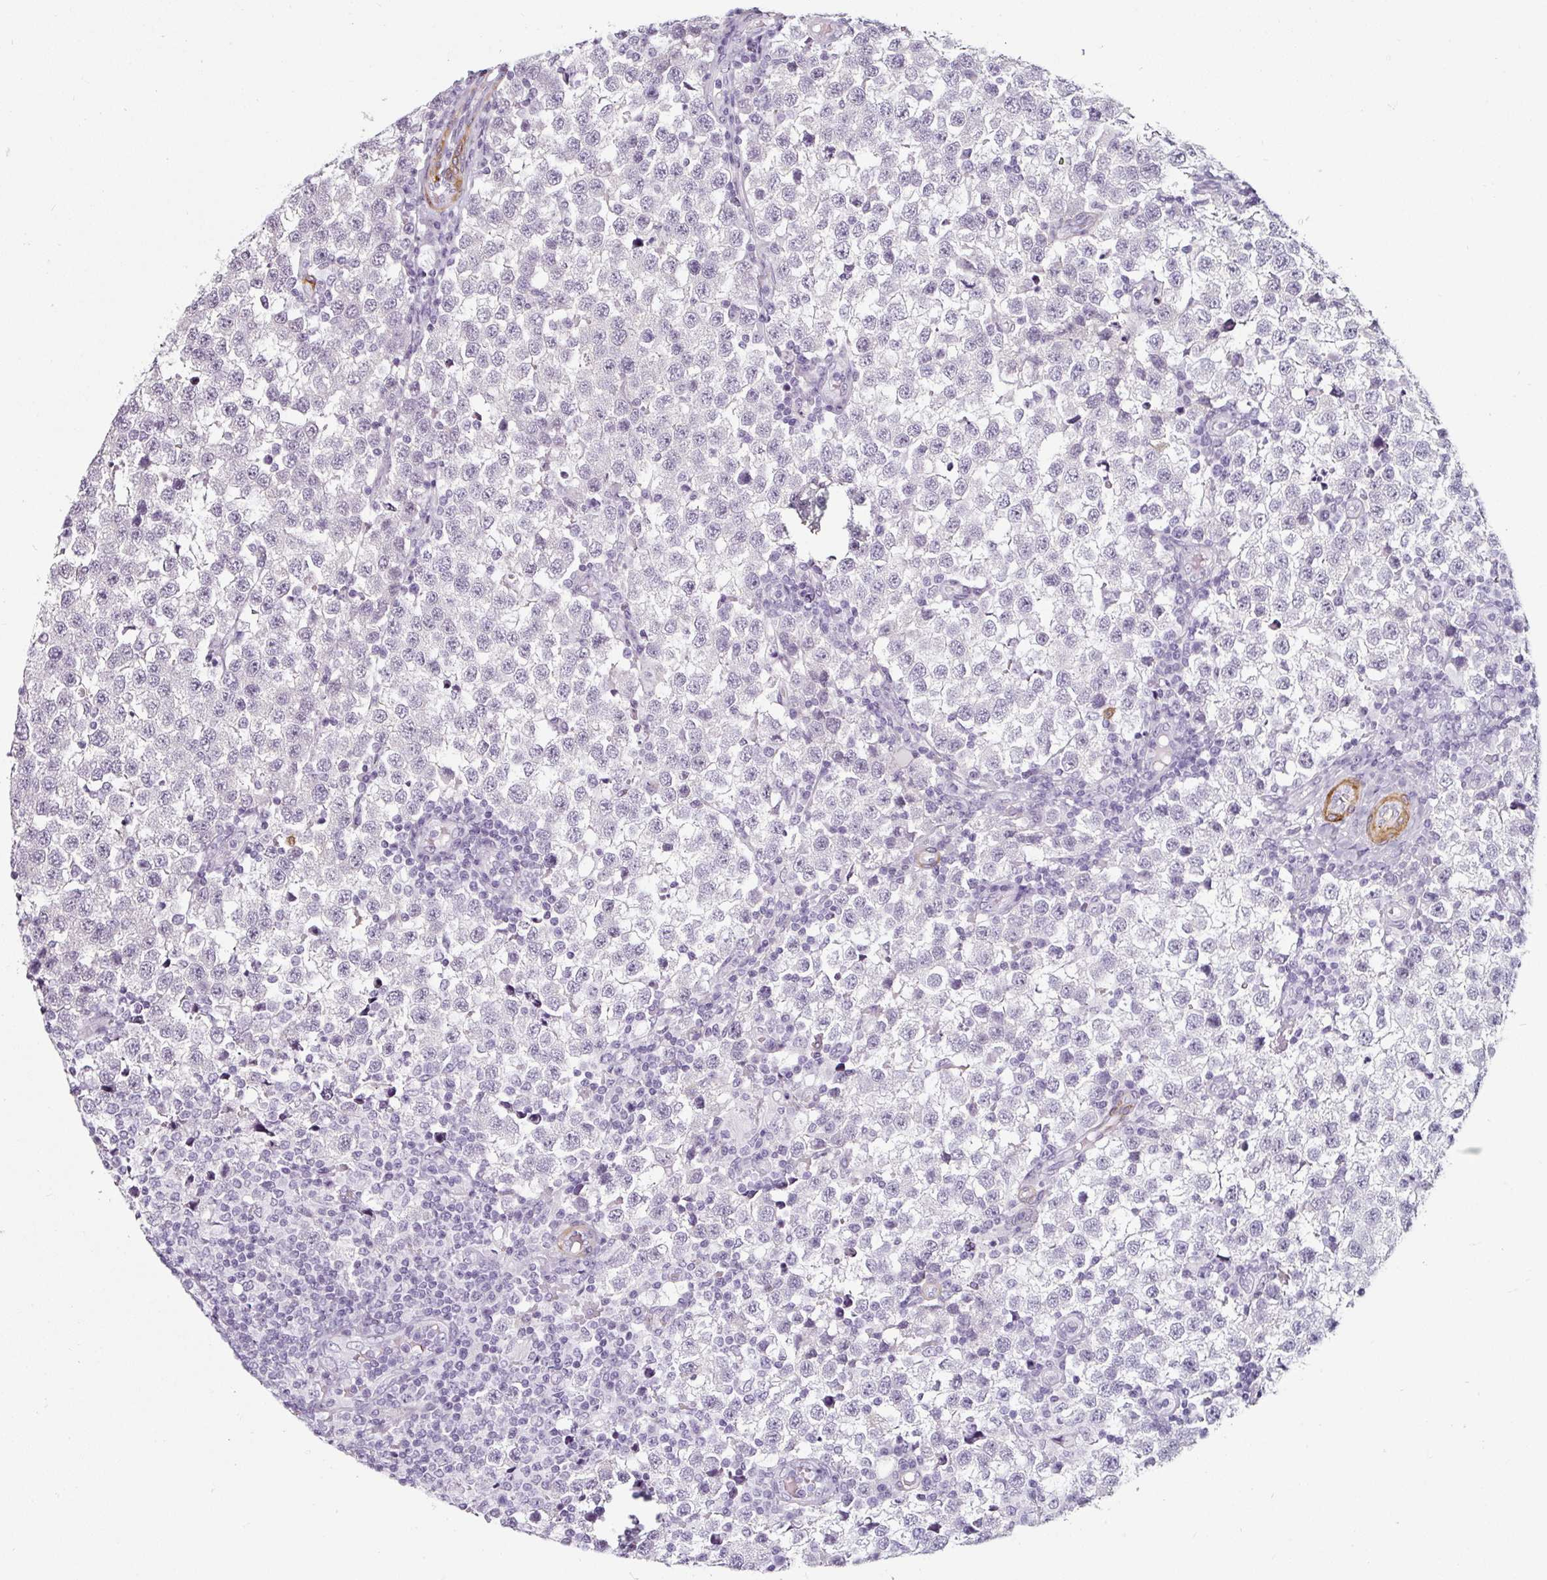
{"staining": {"intensity": "negative", "quantity": "none", "location": "none"}, "tissue": "testis cancer", "cell_type": "Tumor cells", "image_type": "cancer", "snomed": [{"axis": "morphology", "description": "Seminoma, NOS"}, {"axis": "topography", "description": "Testis"}], "caption": "This is a image of IHC staining of seminoma (testis), which shows no staining in tumor cells.", "gene": "CAP2", "patient": {"sex": "male", "age": 34}}